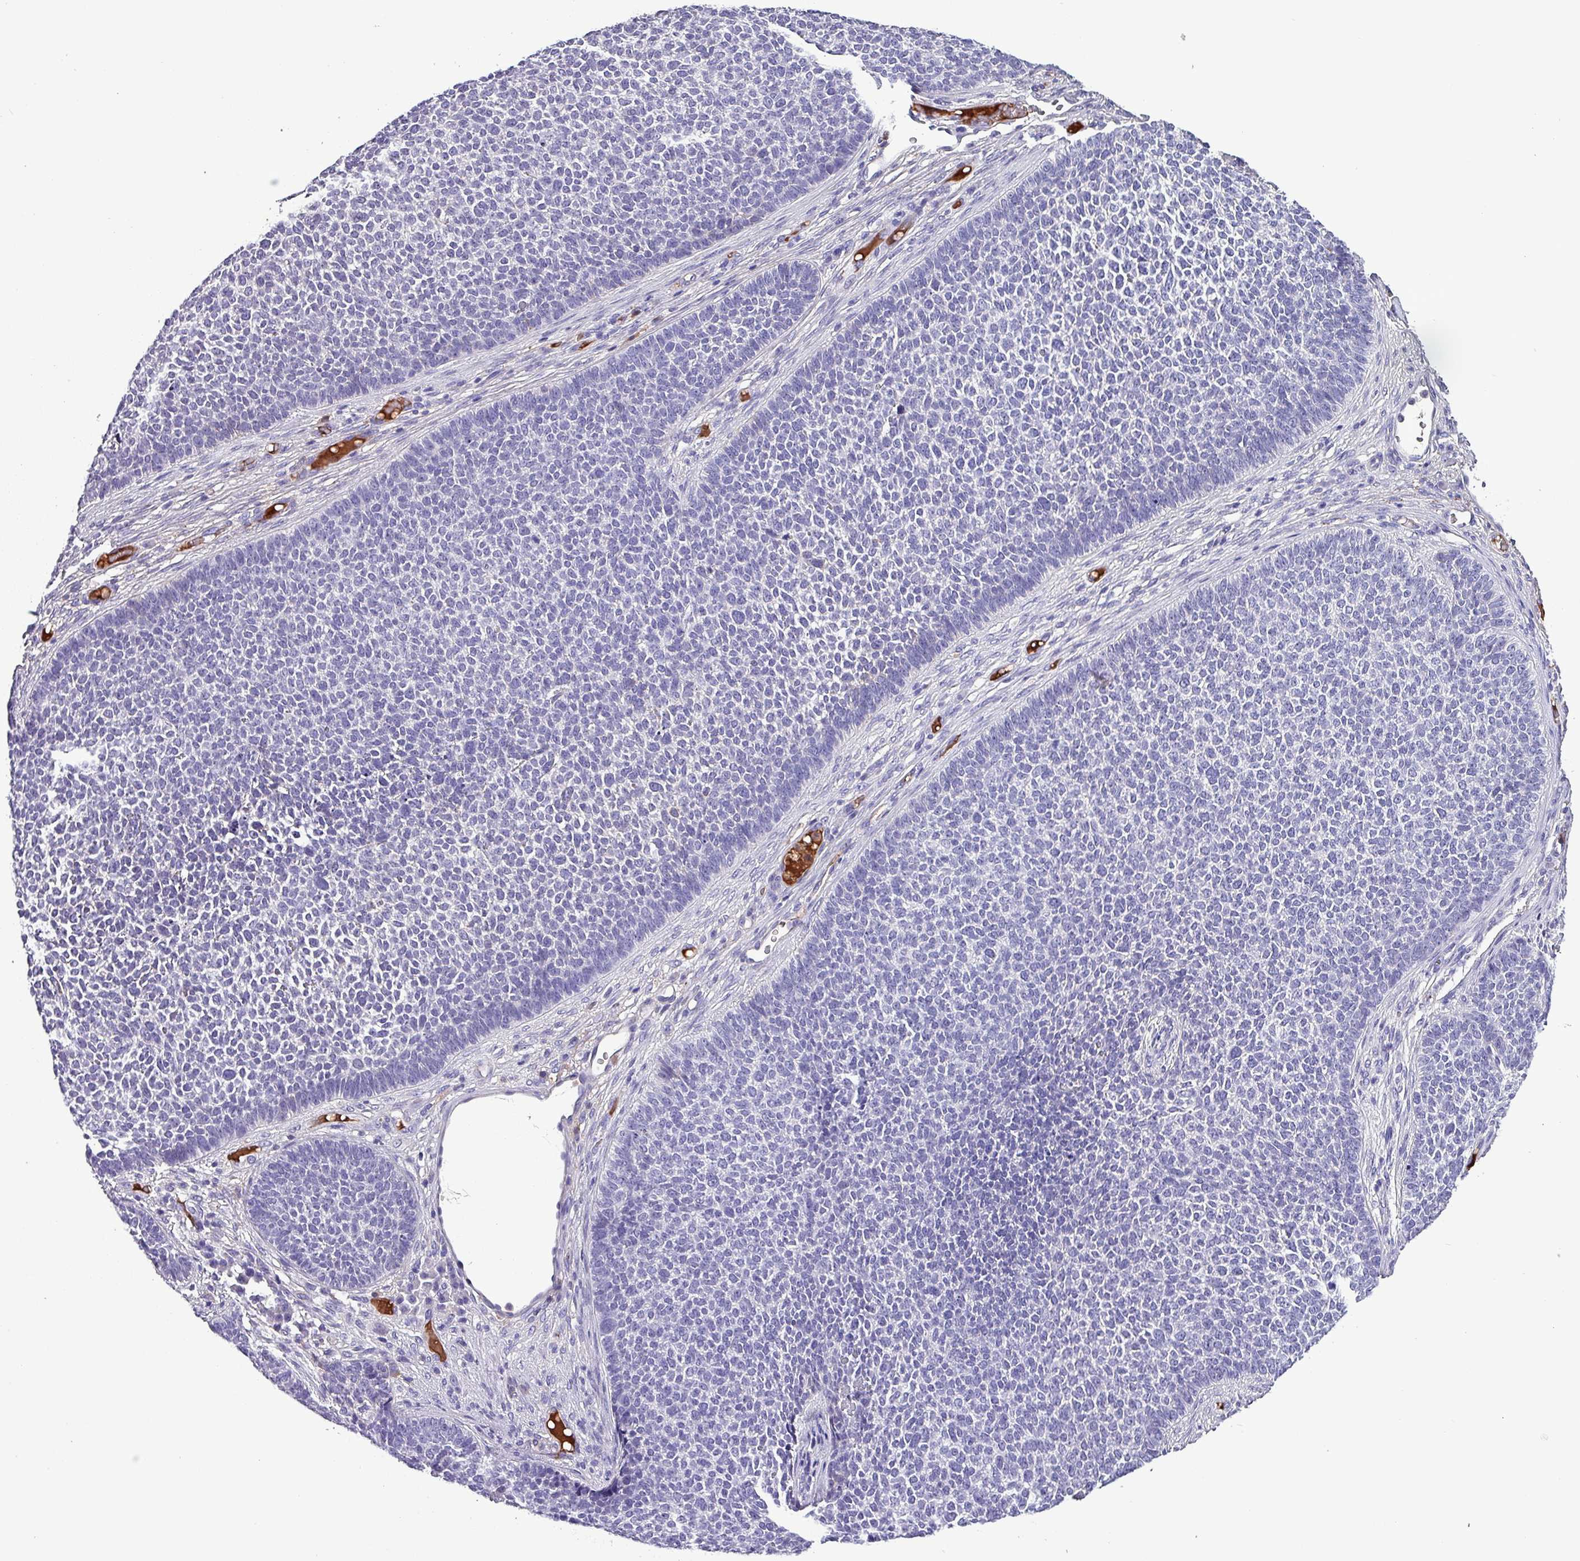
{"staining": {"intensity": "negative", "quantity": "none", "location": "none"}, "tissue": "skin cancer", "cell_type": "Tumor cells", "image_type": "cancer", "snomed": [{"axis": "morphology", "description": "Basal cell carcinoma"}, {"axis": "topography", "description": "Skin"}], "caption": "This is an immunohistochemistry photomicrograph of basal cell carcinoma (skin). There is no expression in tumor cells.", "gene": "HP", "patient": {"sex": "female", "age": 84}}